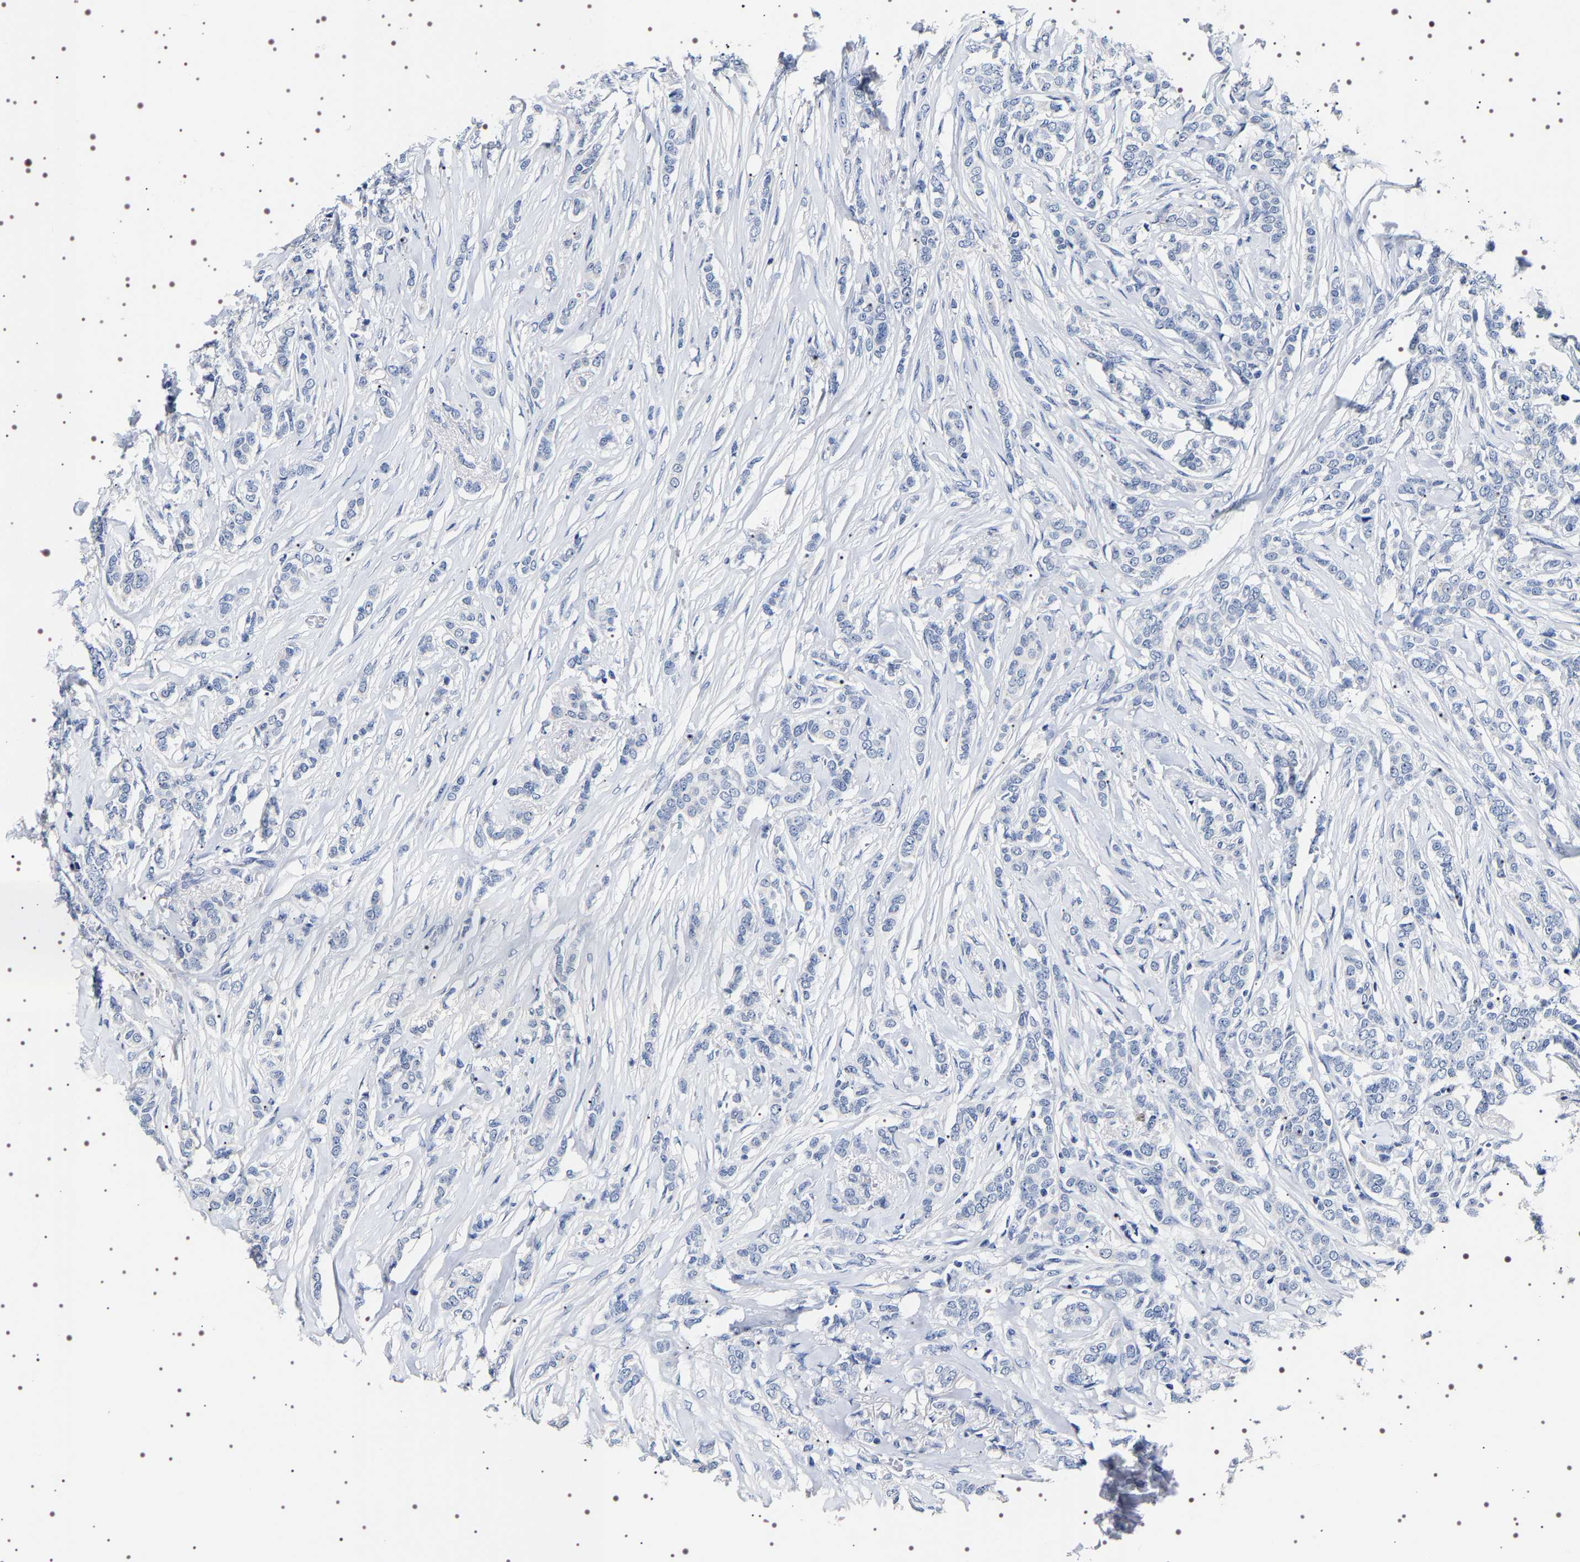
{"staining": {"intensity": "negative", "quantity": "none", "location": "none"}, "tissue": "breast cancer", "cell_type": "Tumor cells", "image_type": "cancer", "snomed": [{"axis": "morphology", "description": "Lobular carcinoma"}, {"axis": "topography", "description": "Skin"}, {"axis": "topography", "description": "Breast"}], "caption": "This photomicrograph is of breast lobular carcinoma stained with IHC to label a protein in brown with the nuclei are counter-stained blue. There is no positivity in tumor cells.", "gene": "UBQLN3", "patient": {"sex": "female", "age": 46}}